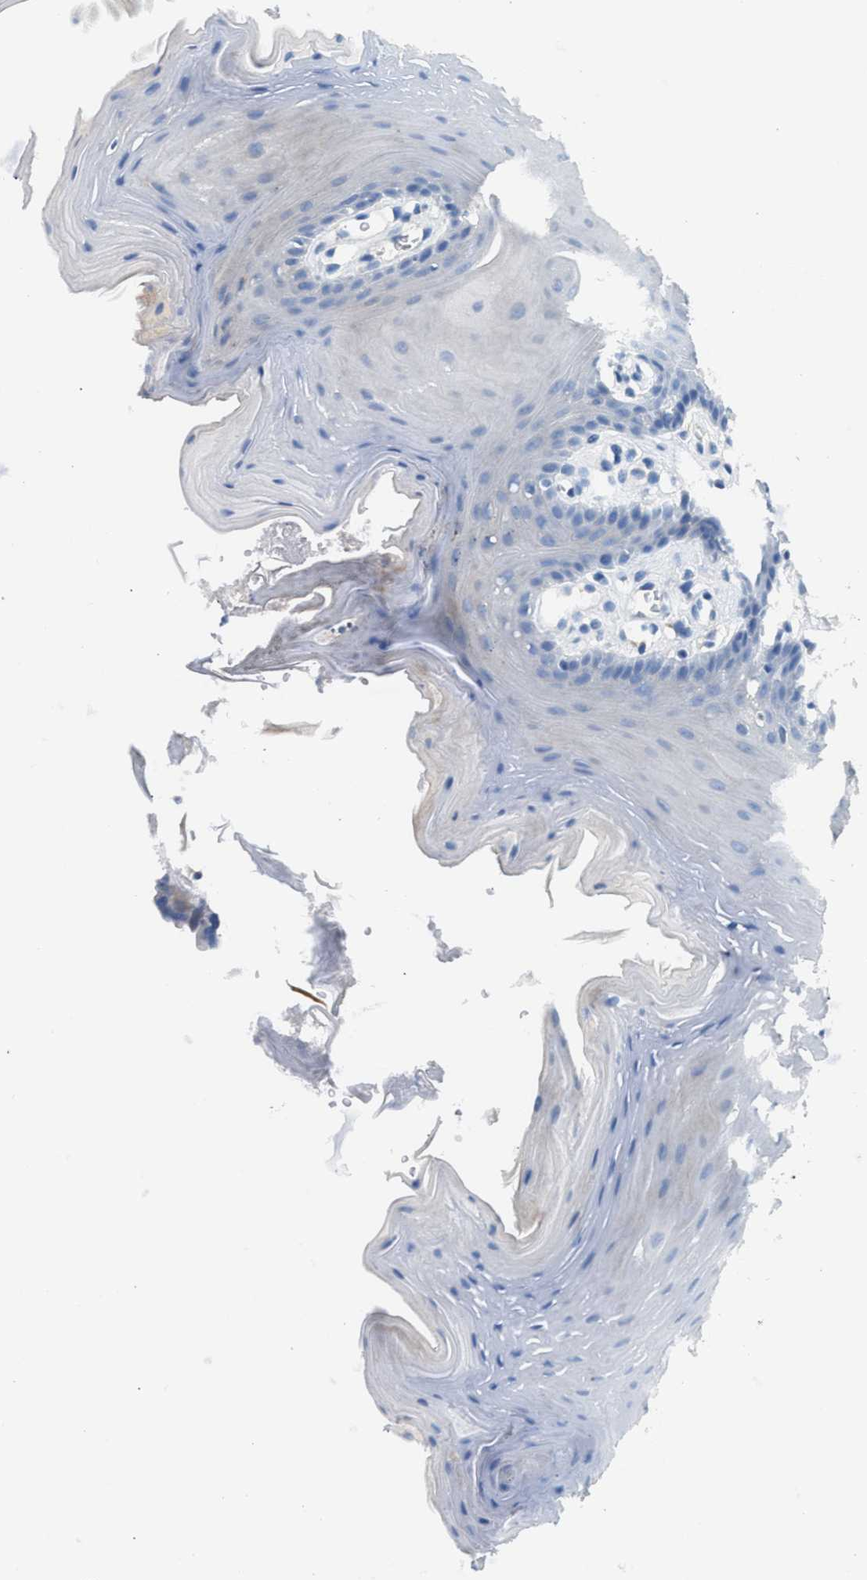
{"staining": {"intensity": "negative", "quantity": "none", "location": "none"}, "tissue": "oral mucosa", "cell_type": "Squamous epithelial cells", "image_type": "normal", "snomed": [{"axis": "morphology", "description": "Normal tissue, NOS"}, {"axis": "morphology", "description": "Squamous cell carcinoma, NOS"}, {"axis": "topography", "description": "Oral tissue"}, {"axis": "topography", "description": "Head-Neck"}], "caption": "Squamous epithelial cells are negative for brown protein staining in normal oral mucosa. Brightfield microscopy of immunohistochemistry stained with DAB (3,3'-diaminobenzidine) (brown) and hematoxylin (blue), captured at high magnification.", "gene": "AOAH", "patient": {"sex": "male", "age": 71}}